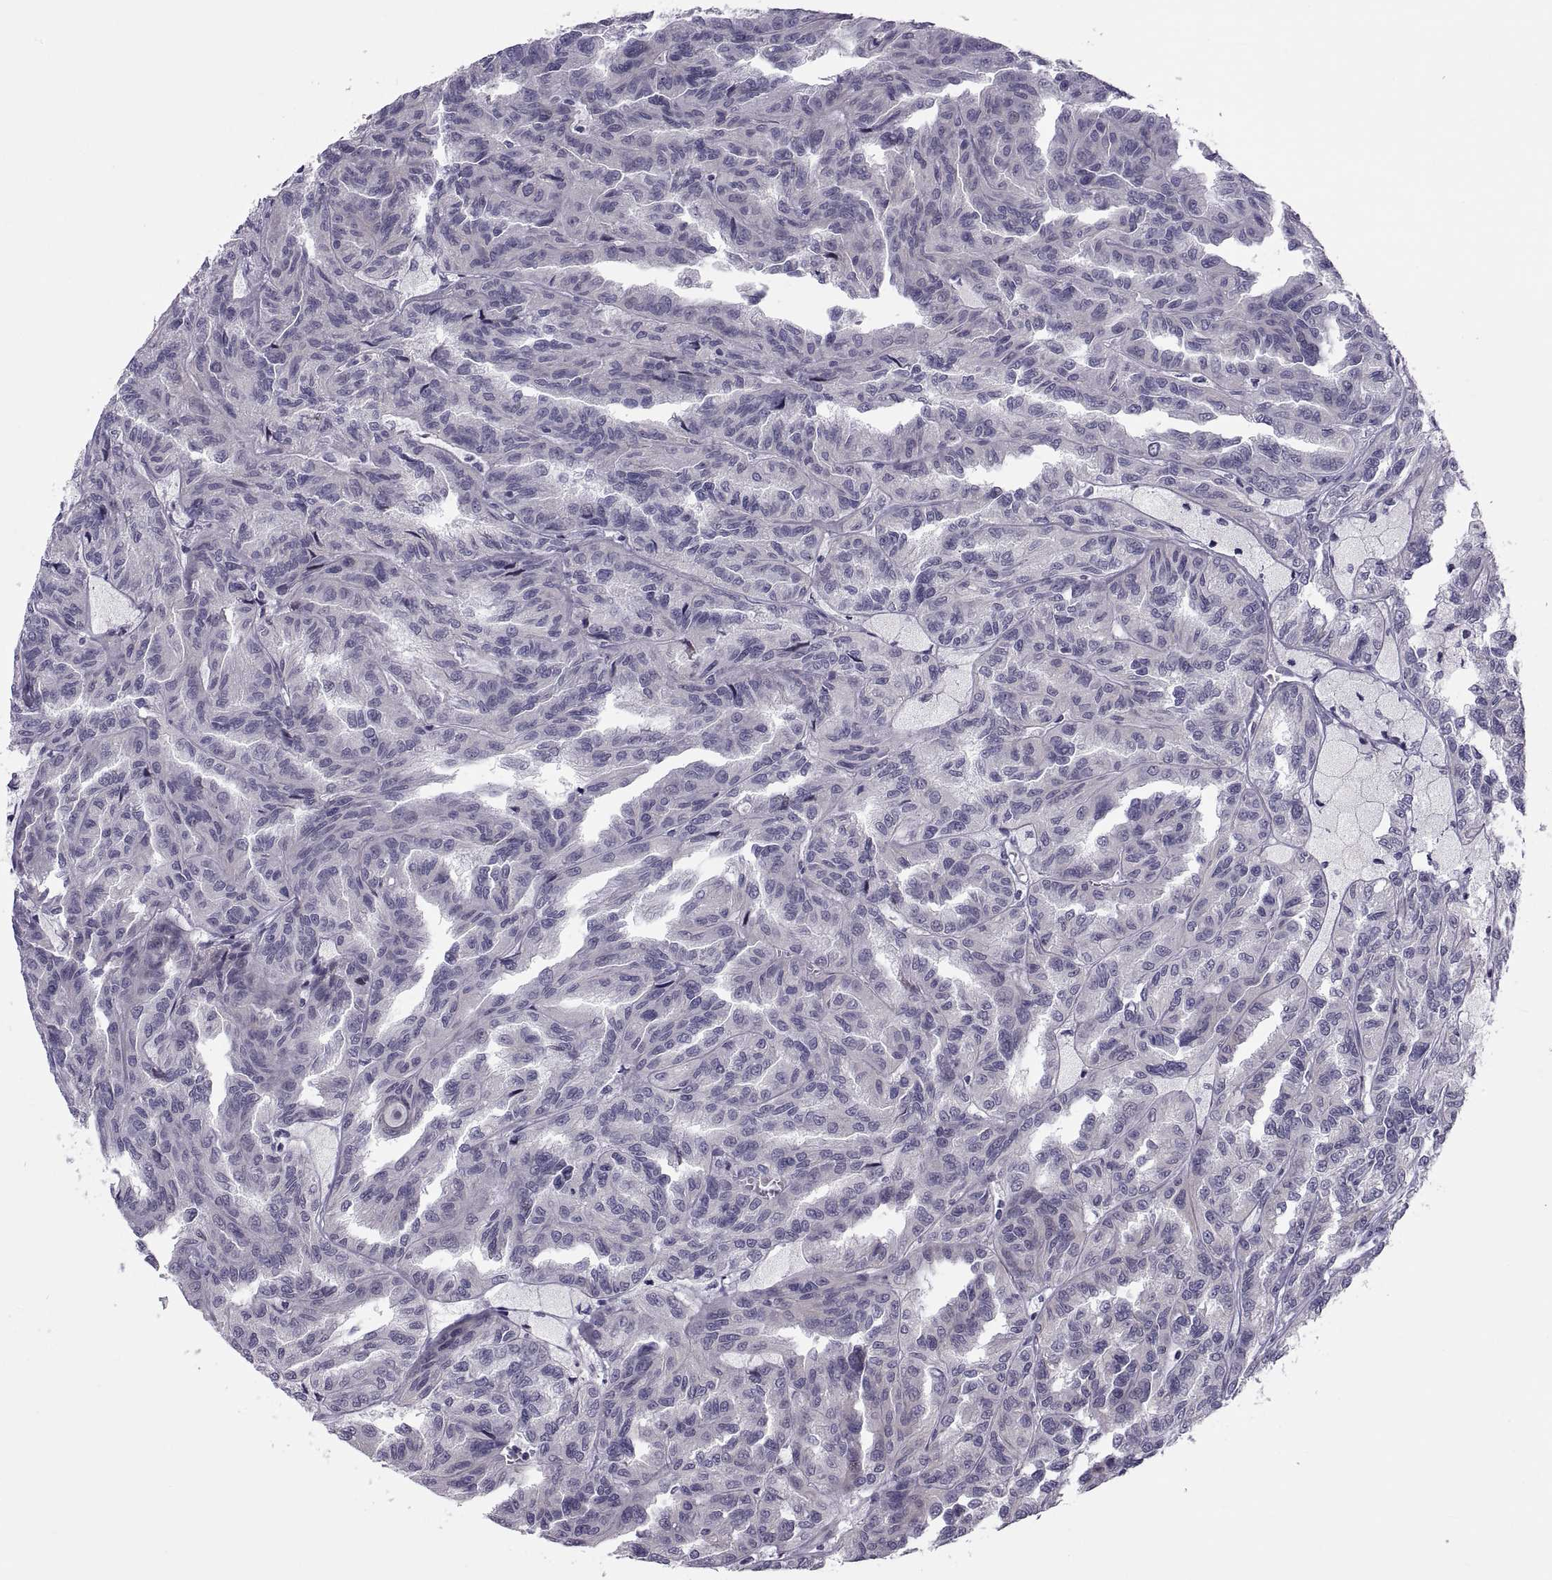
{"staining": {"intensity": "negative", "quantity": "none", "location": "none"}, "tissue": "renal cancer", "cell_type": "Tumor cells", "image_type": "cancer", "snomed": [{"axis": "morphology", "description": "Adenocarcinoma, NOS"}, {"axis": "topography", "description": "Kidney"}], "caption": "Adenocarcinoma (renal) stained for a protein using immunohistochemistry demonstrates no expression tumor cells.", "gene": "TMEM158", "patient": {"sex": "male", "age": 79}}